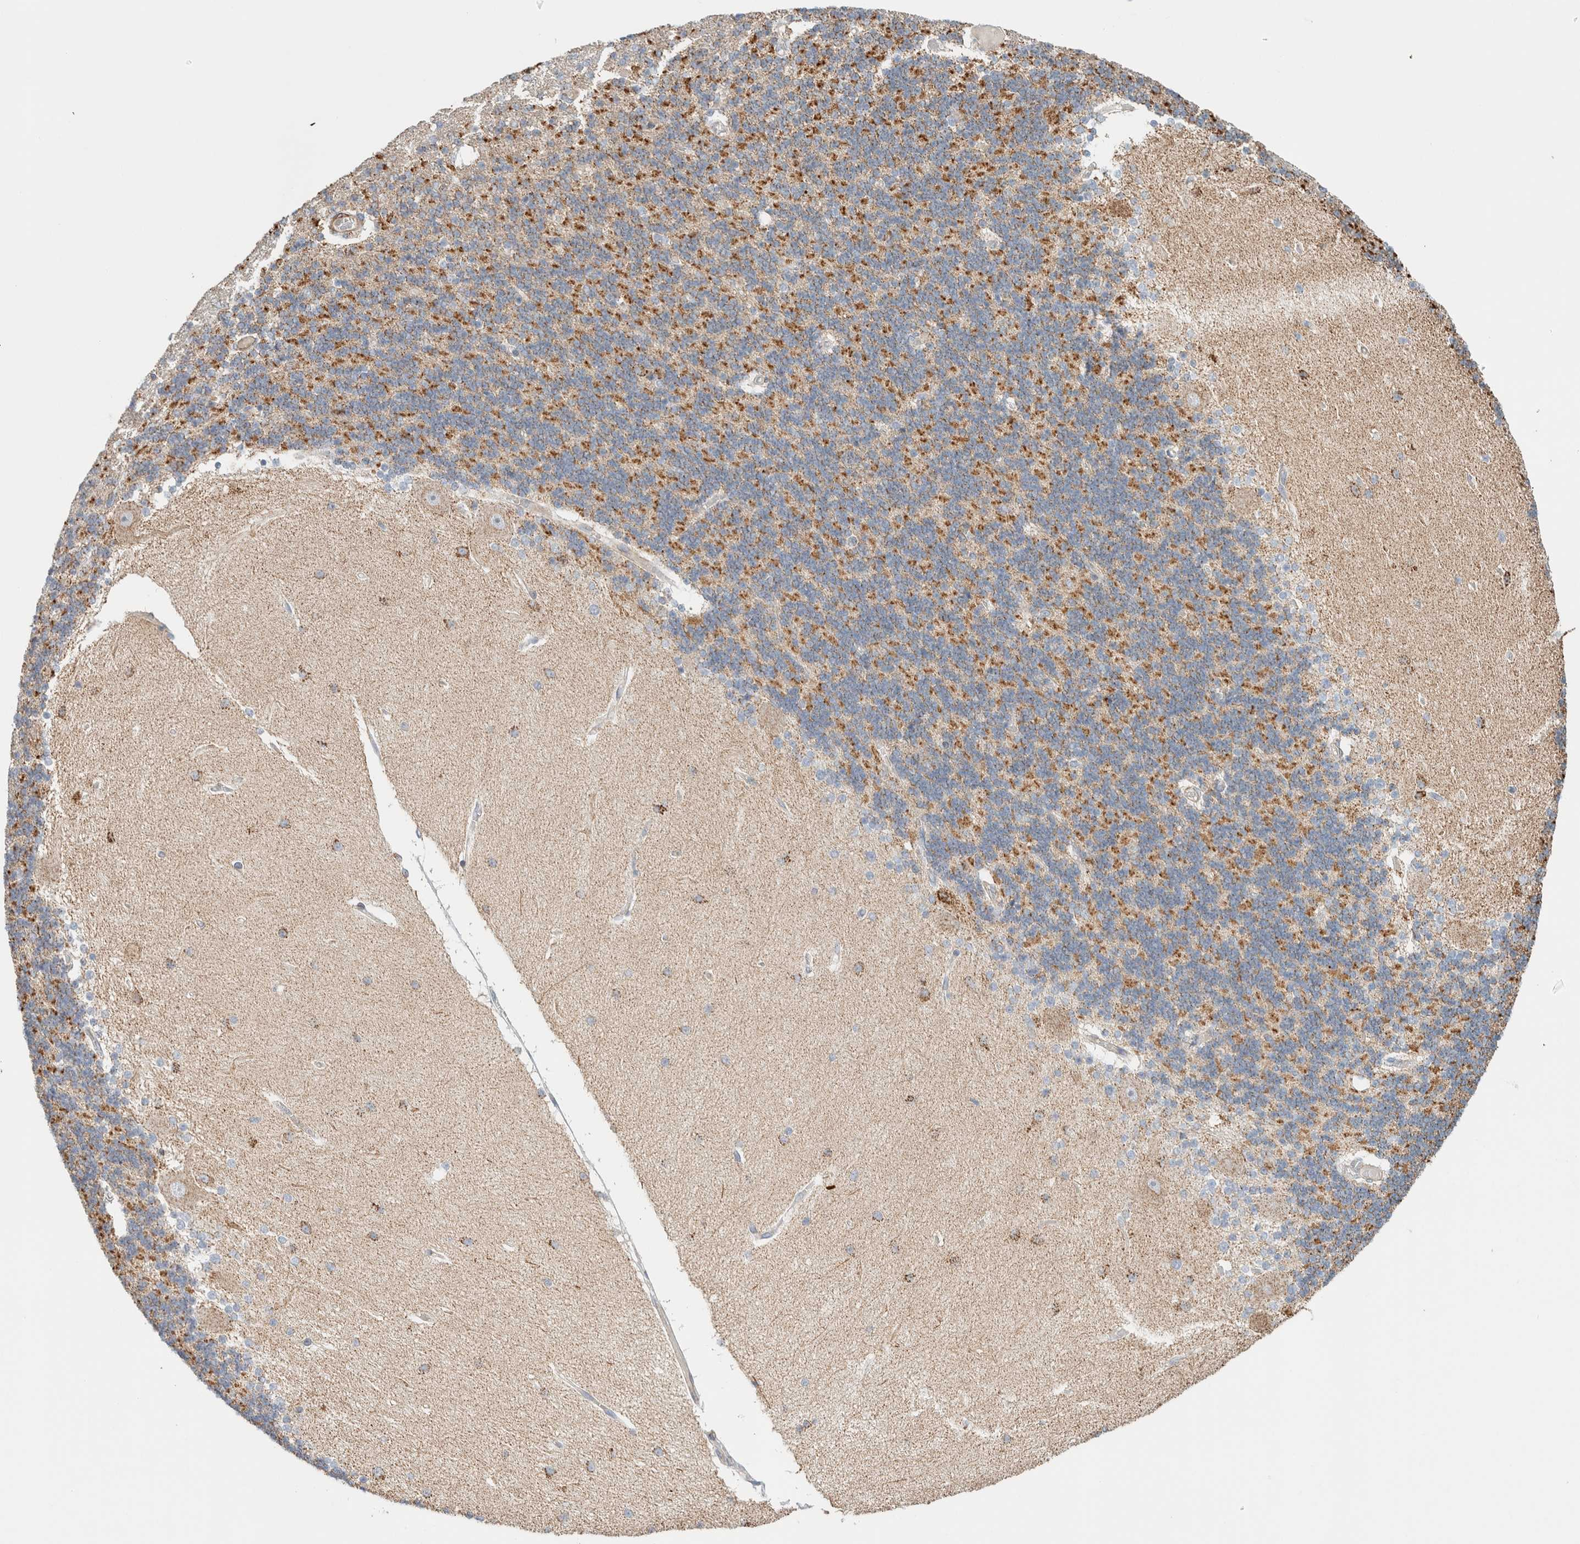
{"staining": {"intensity": "moderate", "quantity": "<25%", "location": "cytoplasmic/membranous"}, "tissue": "cerebellum", "cell_type": "Cells in granular layer", "image_type": "normal", "snomed": [{"axis": "morphology", "description": "Normal tissue, NOS"}, {"axis": "topography", "description": "Cerebellum"}], "caption": "About <25% of cells in granular layer in unremarkable human cerebellum demonstrate moderate cytoplasmic/membranous protein positivity as visualized by brown immunohistochemical staining.", "gene": "MRM3", "patient": {"sex": "female", "age": 54}}